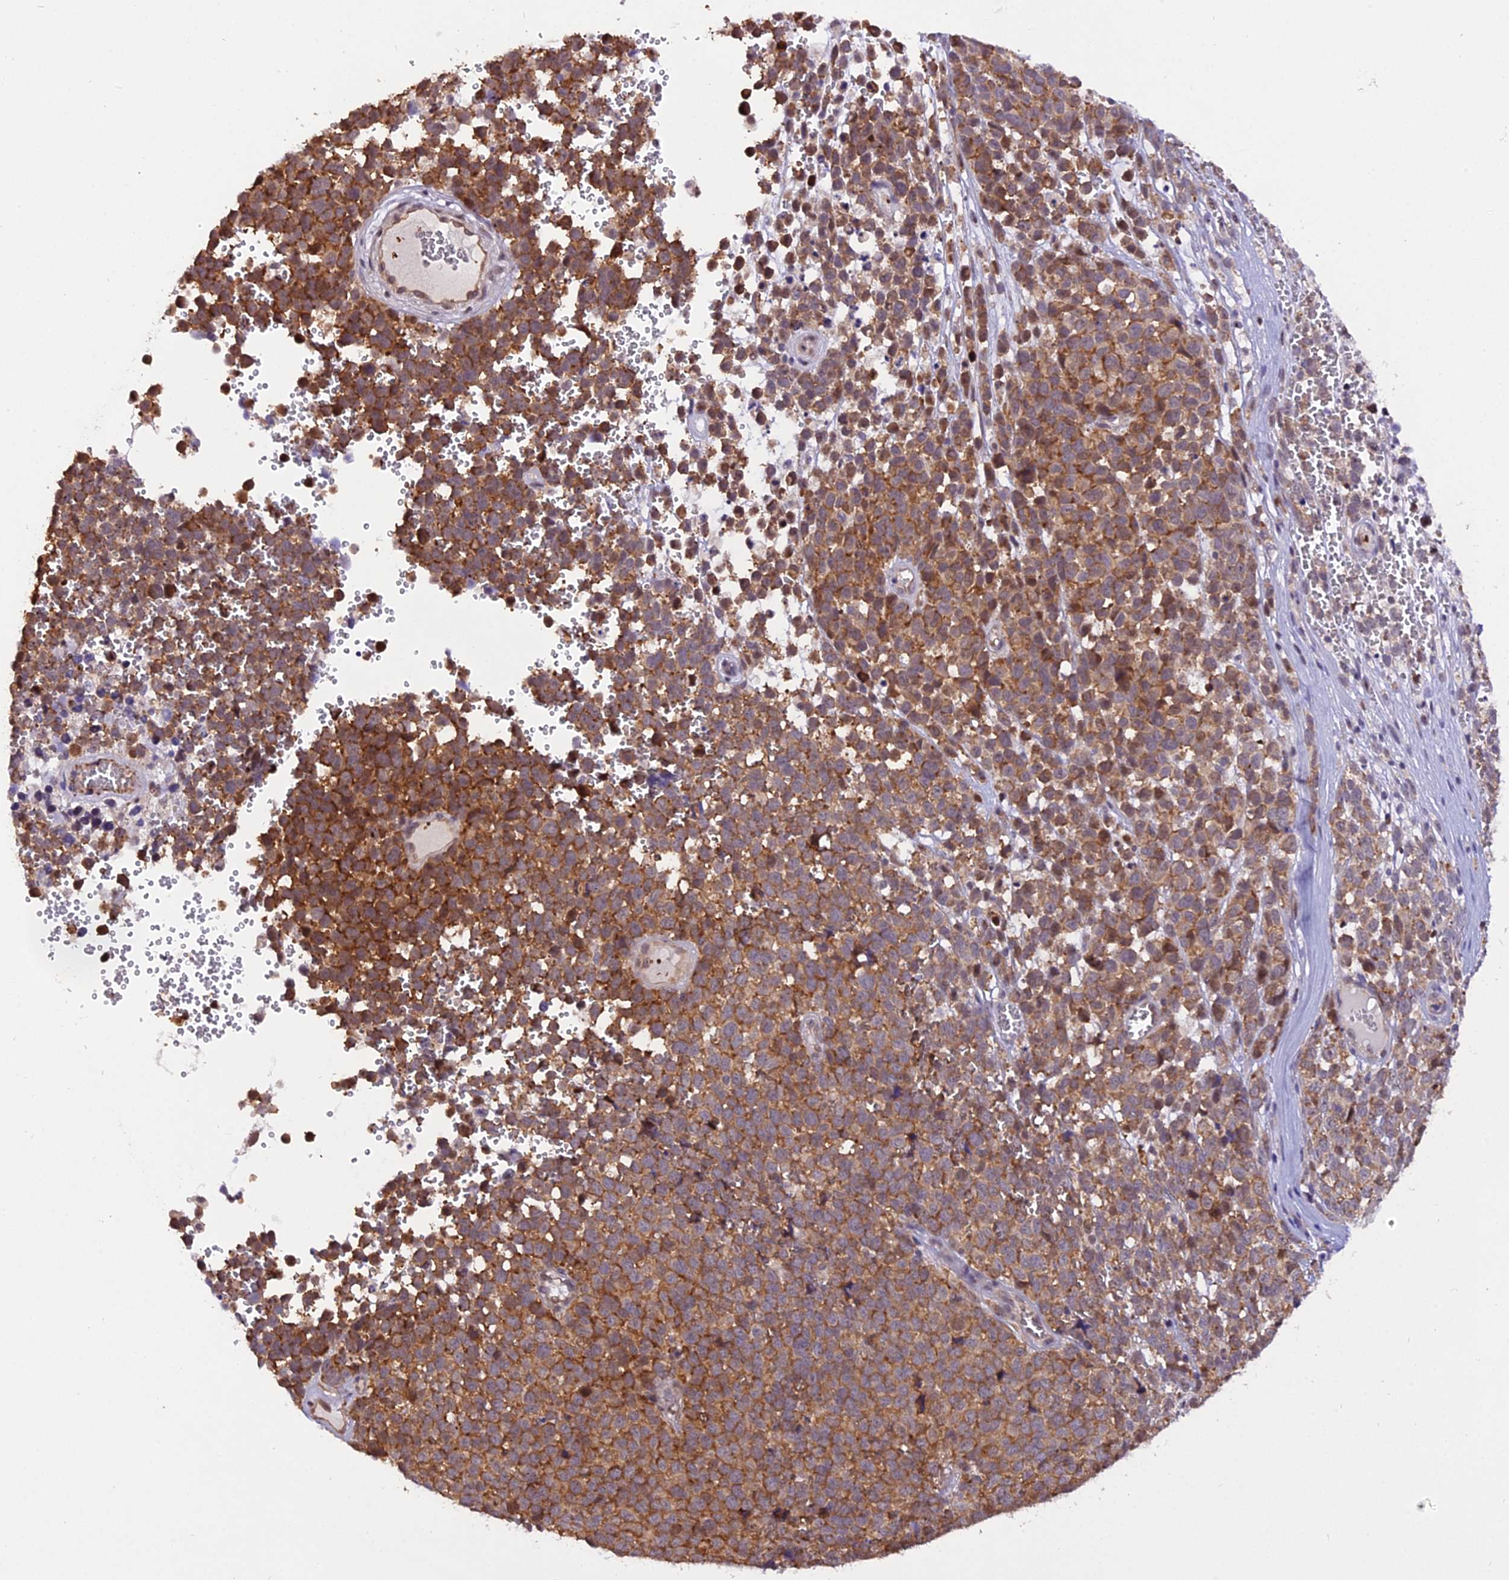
{"staining": {"intensity": "moderate", "quantity": ">75%", "location": "cytoplasmic/membranous"}, "tissue": "melanoma", "cell_type": "Tumor cells", "image_type": "cancer", "snomed": [{"axis": "morphology", "description": "Malignant melanoma, NOS"}, {"axis": "topography", "description": "Nose, NOS"}], "caption": "Immunohistochemical staining of human malignant melanoma exhibits moderate cytoplasmic/membranous protein staining in approximately >75% of tumor cells. (DAB = brown stain, brightfield microscopy at high magnification).", "gene": "HERPUD1", "patient": {"sex": "female", "age": 48}}